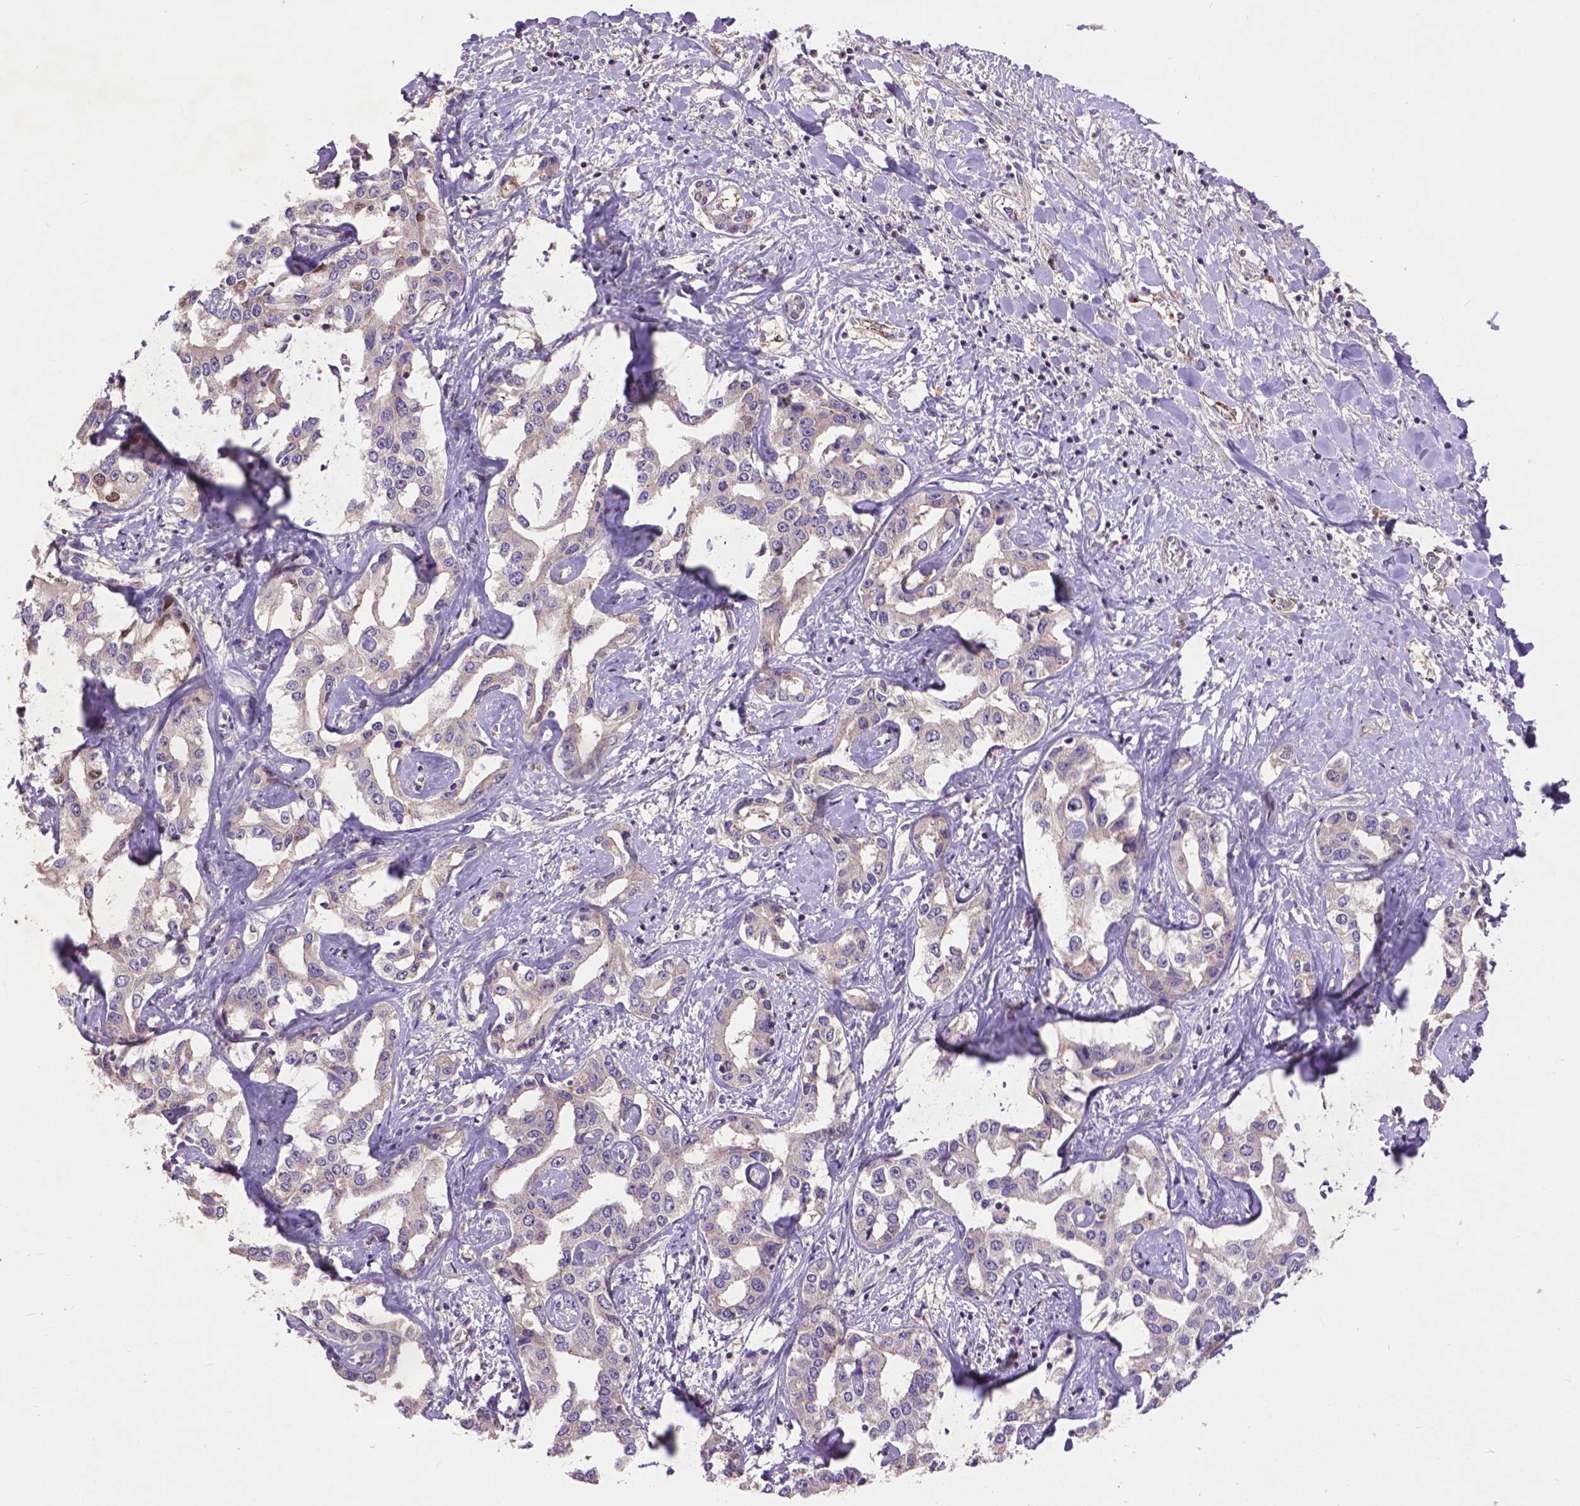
{"staining": {"intensity": "negative", "quantity": "none", "location": "none"}, "tissue": "liver cancer", "cell_type": "Tumor cells", "image_type": "cancer", "snomed": [{"axis": "morphology", "description": "Cholangiocarcinoma"}, {"axis": "topography", "description": "Liver"}], "caption": "Immunohistochemistry micrograph of liver cancer (cholangiocarcinoma) stained for a protein (brown), which shows no expression in tumor cells.", "gene": "ZNF337", "patient": {"sex": "male", "age": 59}}